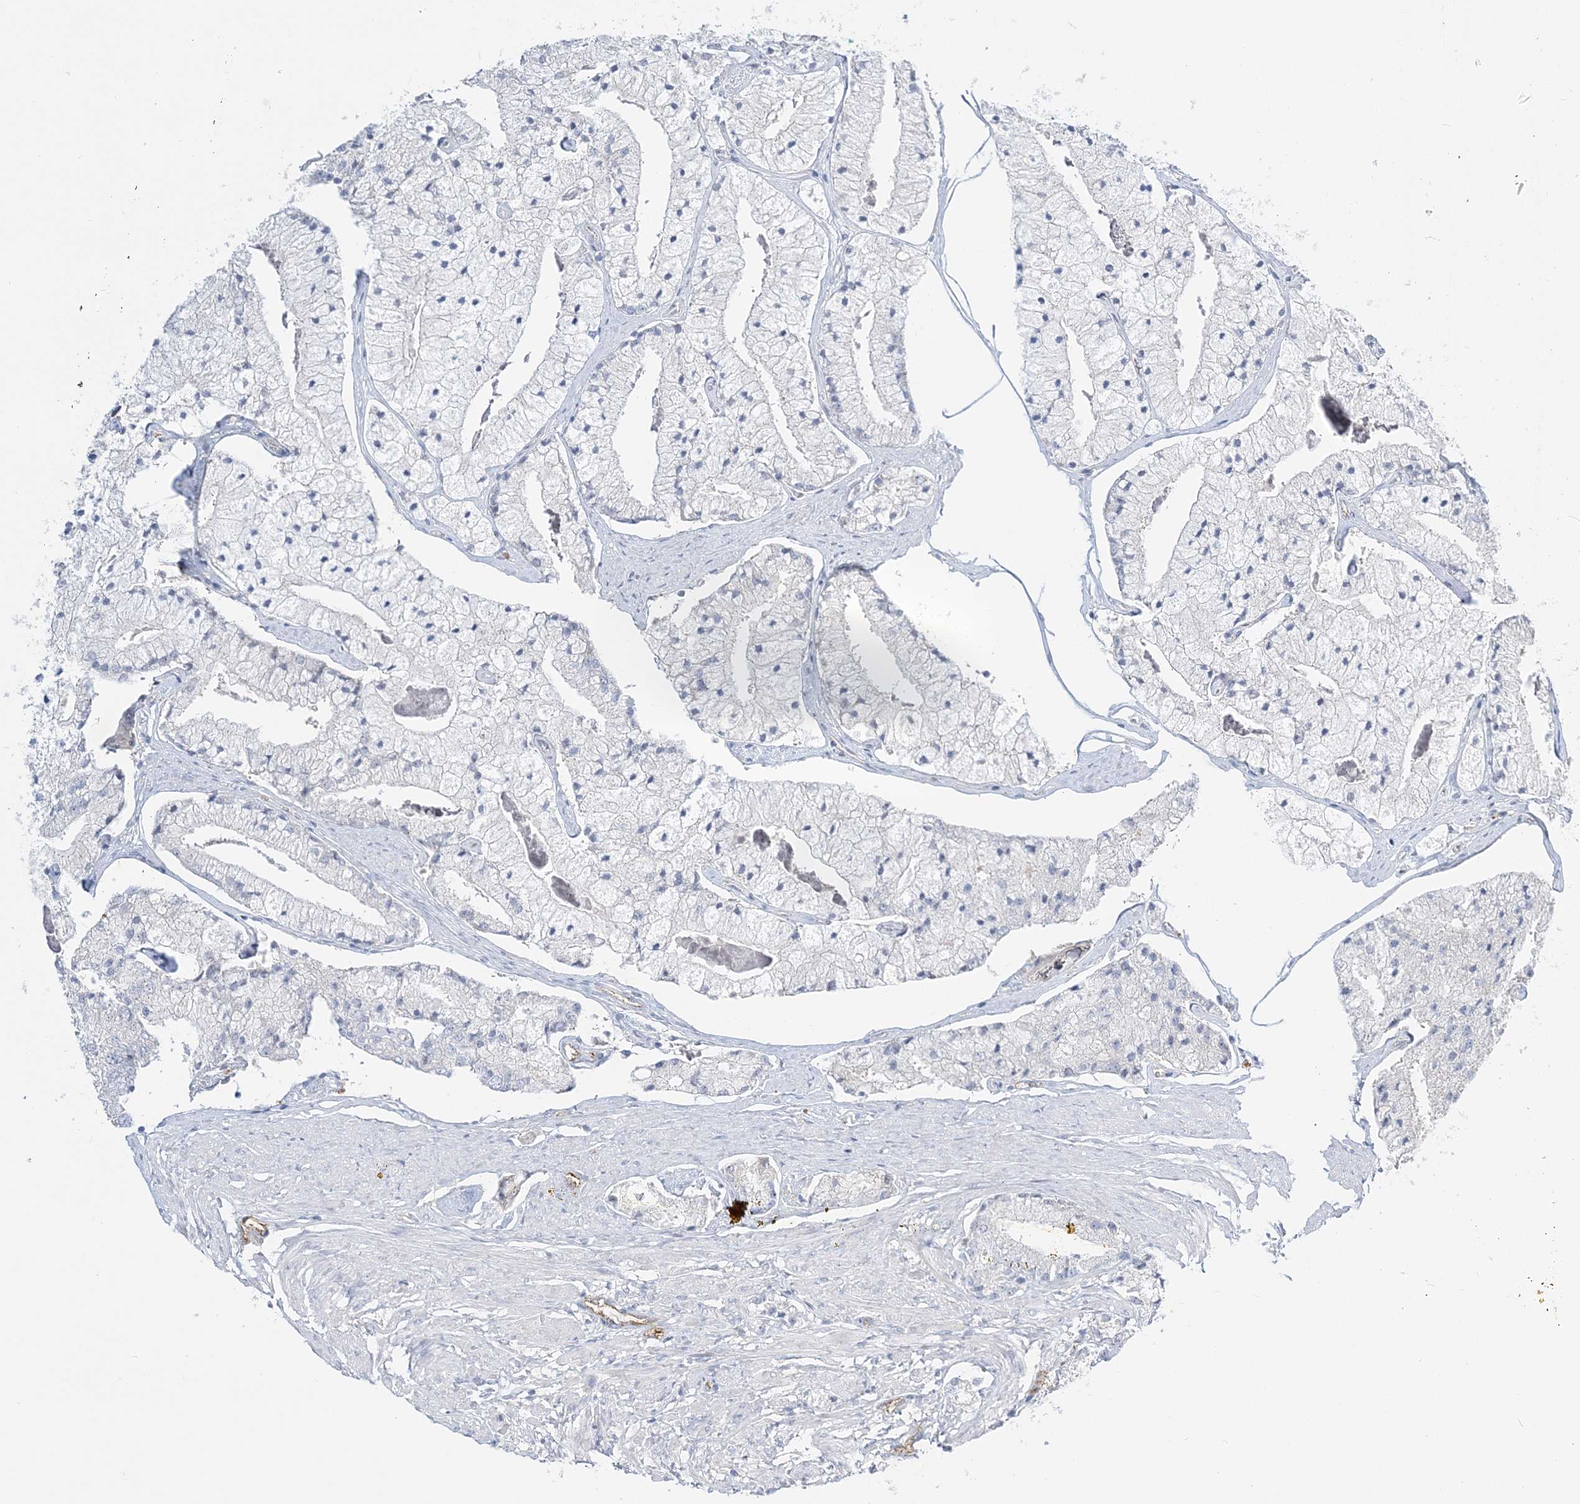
{"staining": {"intensity": "negative", "quantity": "none", "location": "none"}, "tissue": "prostate cancer", "cell_type": "Tumor cells", "image_type": "cancer", "snomed": [{"axis": "morphology", "description": "Adenocarcinoma, High grade"}, {"axis": "topography", "description": "Prostate"}], "caption": "There is no significant positivity in tumor cells of prostate cancer (adenocarcinoma (high-grade)).", "gene": "INPP1", "patient": {"sex": "male", "age": 50}}